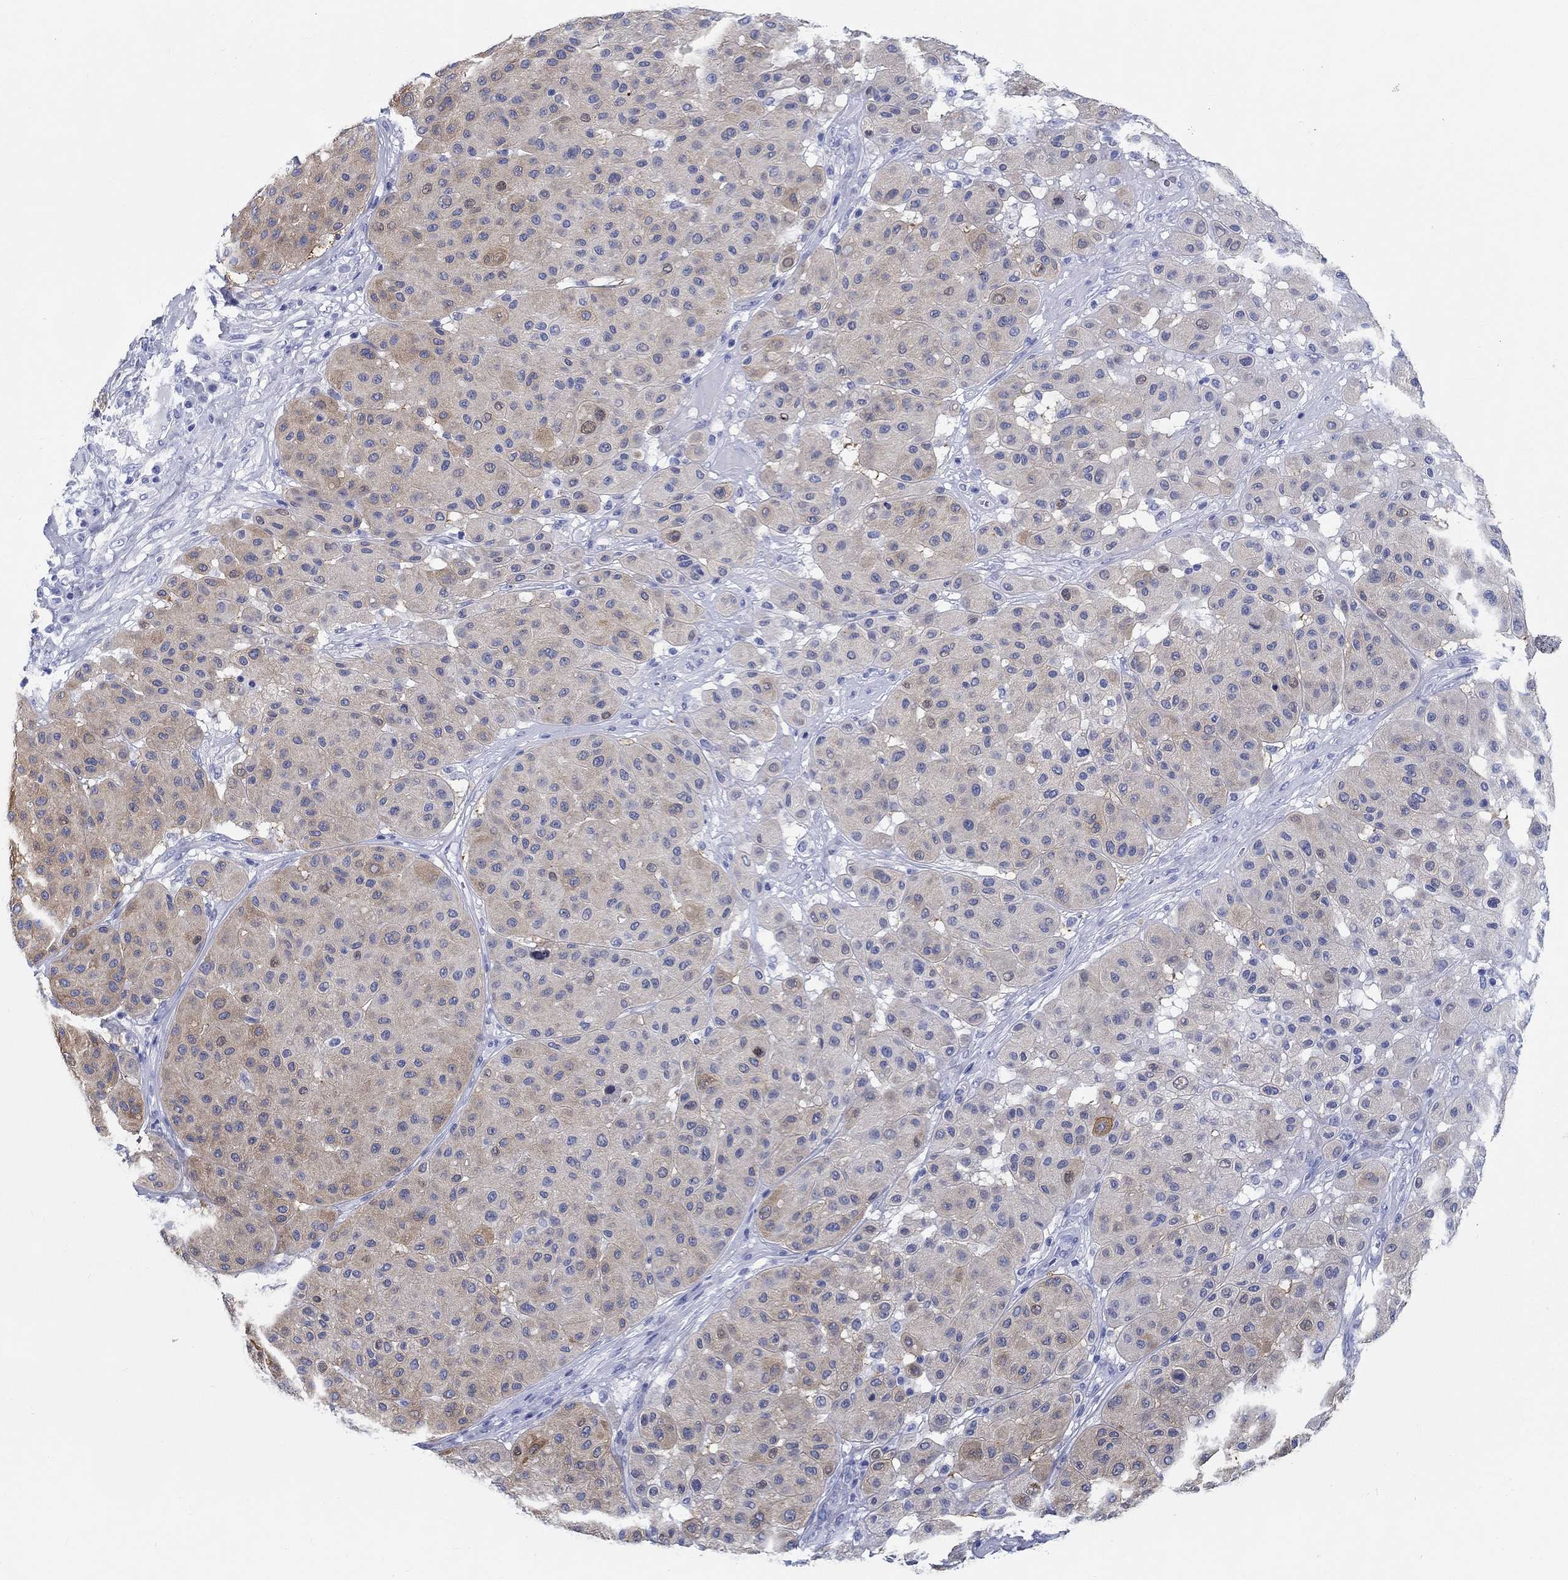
{"staining": {"intensity": "weak", "quantity": "25%-75%", "location": "cytoplasmic/membranous"}, "tissue": "melanoma", "cell_type": "Tumor cells", "image_type": "cancer", "snomed": [{"axis": "morphology", "description": "Malignant melanoma, Metastatic site"}, {"axis": "topography", "description": "Smooth muscle"}], "caption": "Protein expression analysis of melanoma displays weak cytoplasmic/membranous positivity in about 25%-75% of tumor cells. (IHC, brightfield microscopy, high magnification).", "gene": "FBXO2", "patient": {"sex": "male", "age": 41}}